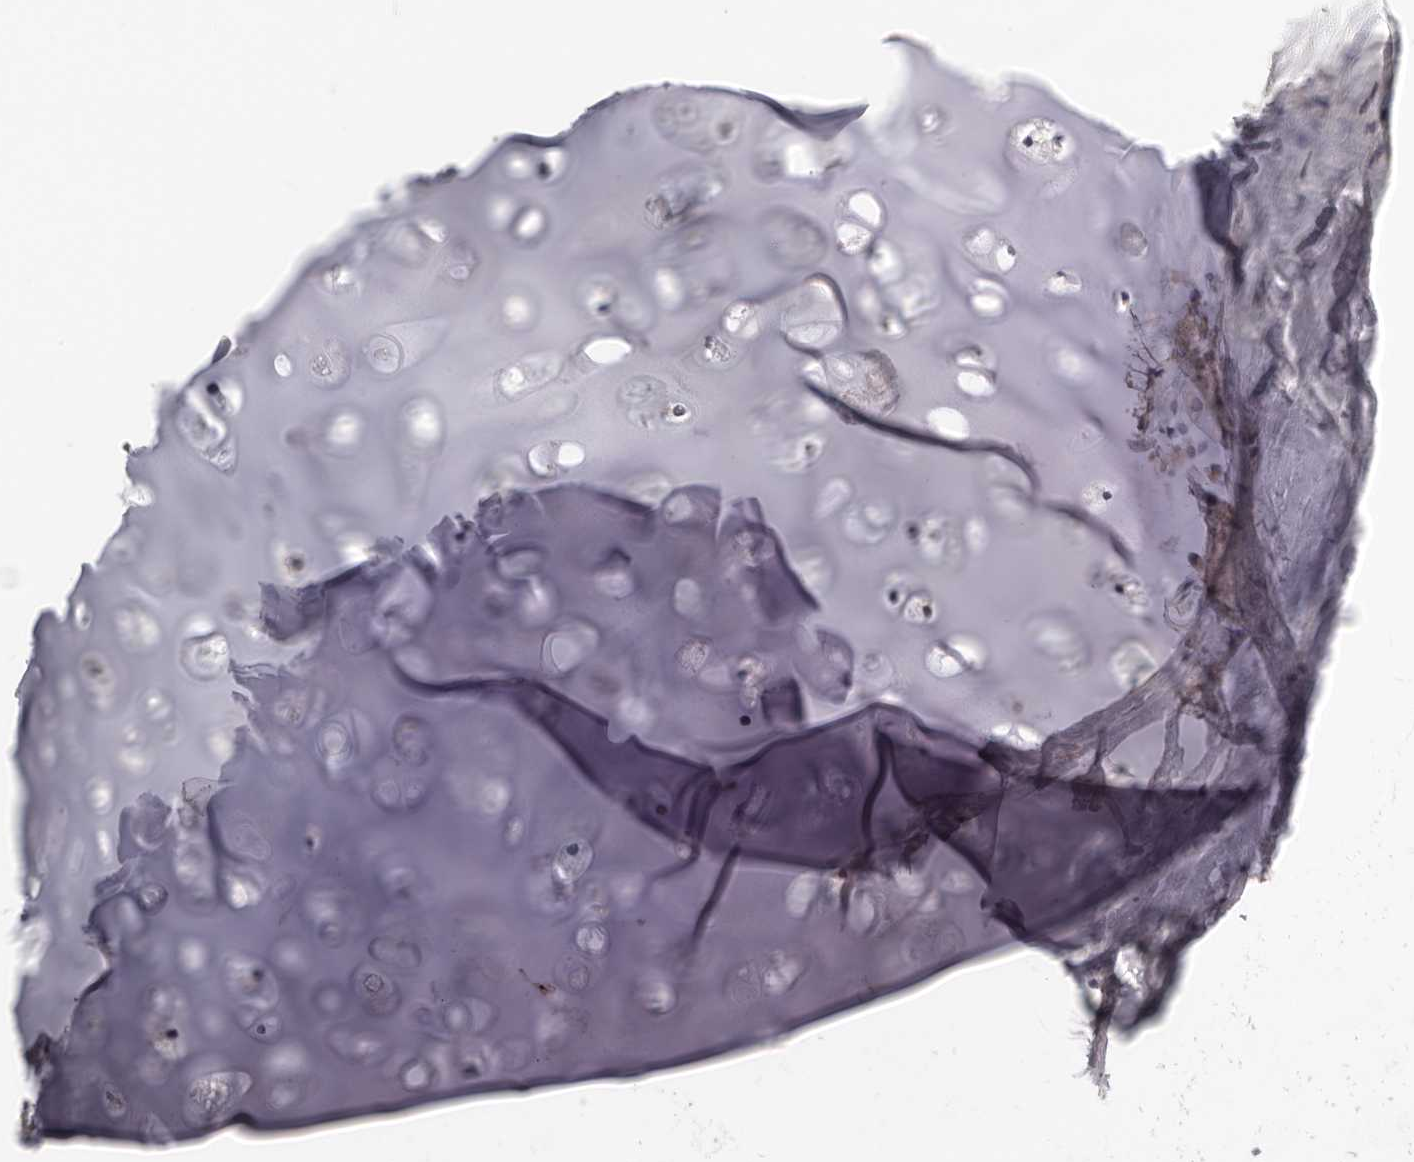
{"staining": {"intensity": "negative", "quantity": "none", "location": "none"}, "tissue": "adipose tissue", "cell_type": "Adipocytes", "image_type": "normal", "snomed": [{"axis": "morphology", "description": "Normal tissue, NOS"}, {"axis": "topography", "description": "Cartilage tissue"}], "caption": "This image is of unremarkable adipose tissue stained with IHC to label a protein in brown with the nuclei are counter-stained blue. There is no expression in adipocytes. The staining is performed using DAB (3,3'-diaminobenzidine) brown chromogen with nuclei counter-stained in using hematoxylin.", "gene": "MOGAT2", "patient": {"sex": "female", "age": 63}}